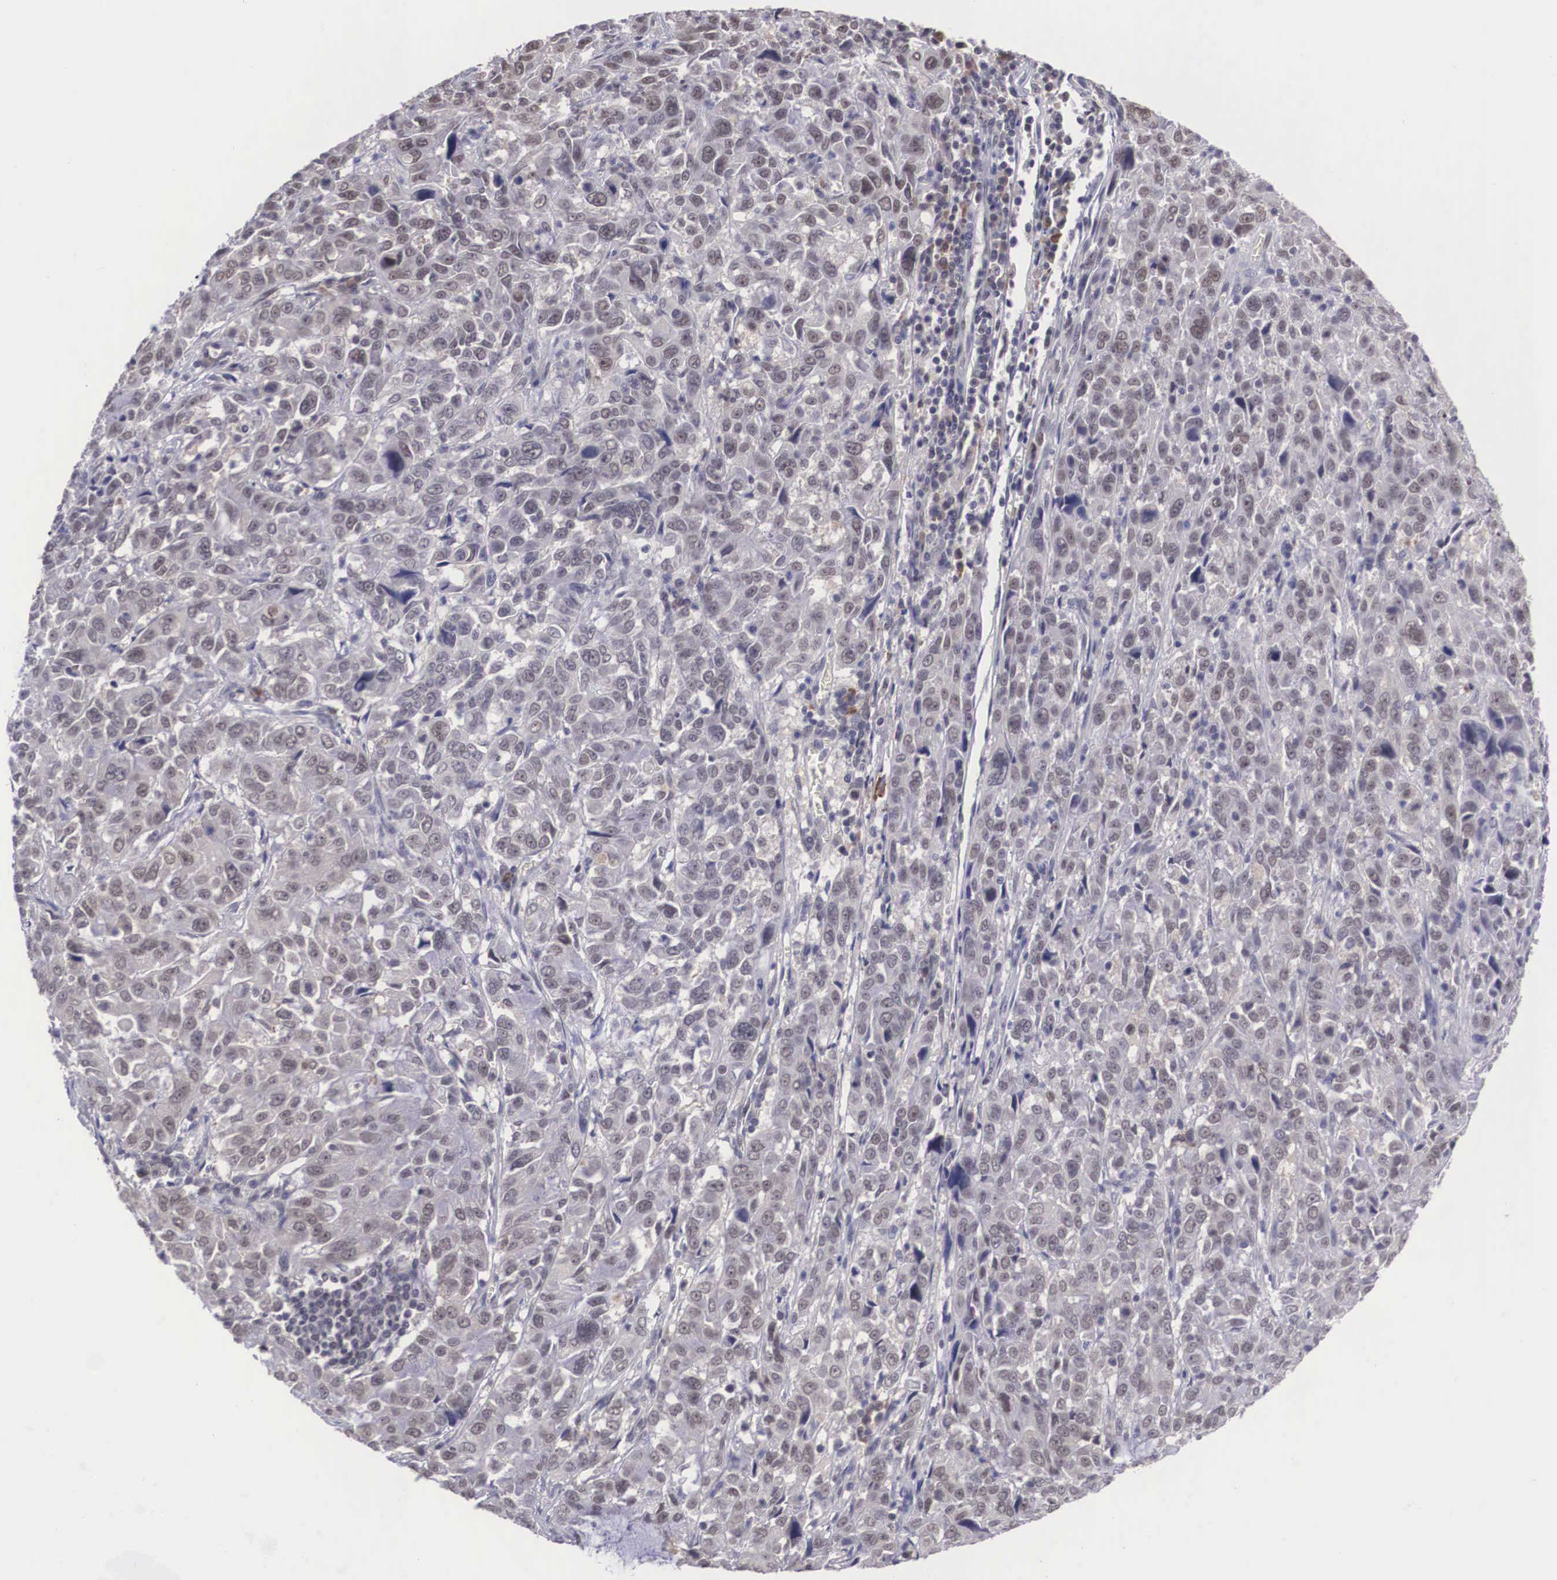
{"staining": {"intensity": "weak", "quantity": "<25%", "location": "nuclear"}, "tissue": "pancreatic cancer", "cell_type": "Tumor cells", "image_type": "cancer", "snomed": [{"axis": "morphology", "description": "Adenocarcinoma, NOS"}, {"axis": "topography", "description": "Pancreas"}], "caption": "There is no significant positivity in tumor cells of pancreatic cancer (adenocarcinoma). The staining was performed using DAB (3,3'-diaminobenzidine) to visualize the protein expression in brown, while the nuclei were stained in blue with hematoxylin (Magnification: 20x).", "gene": "ZNF275", "patient": {"sex": "female", "age": 52}}